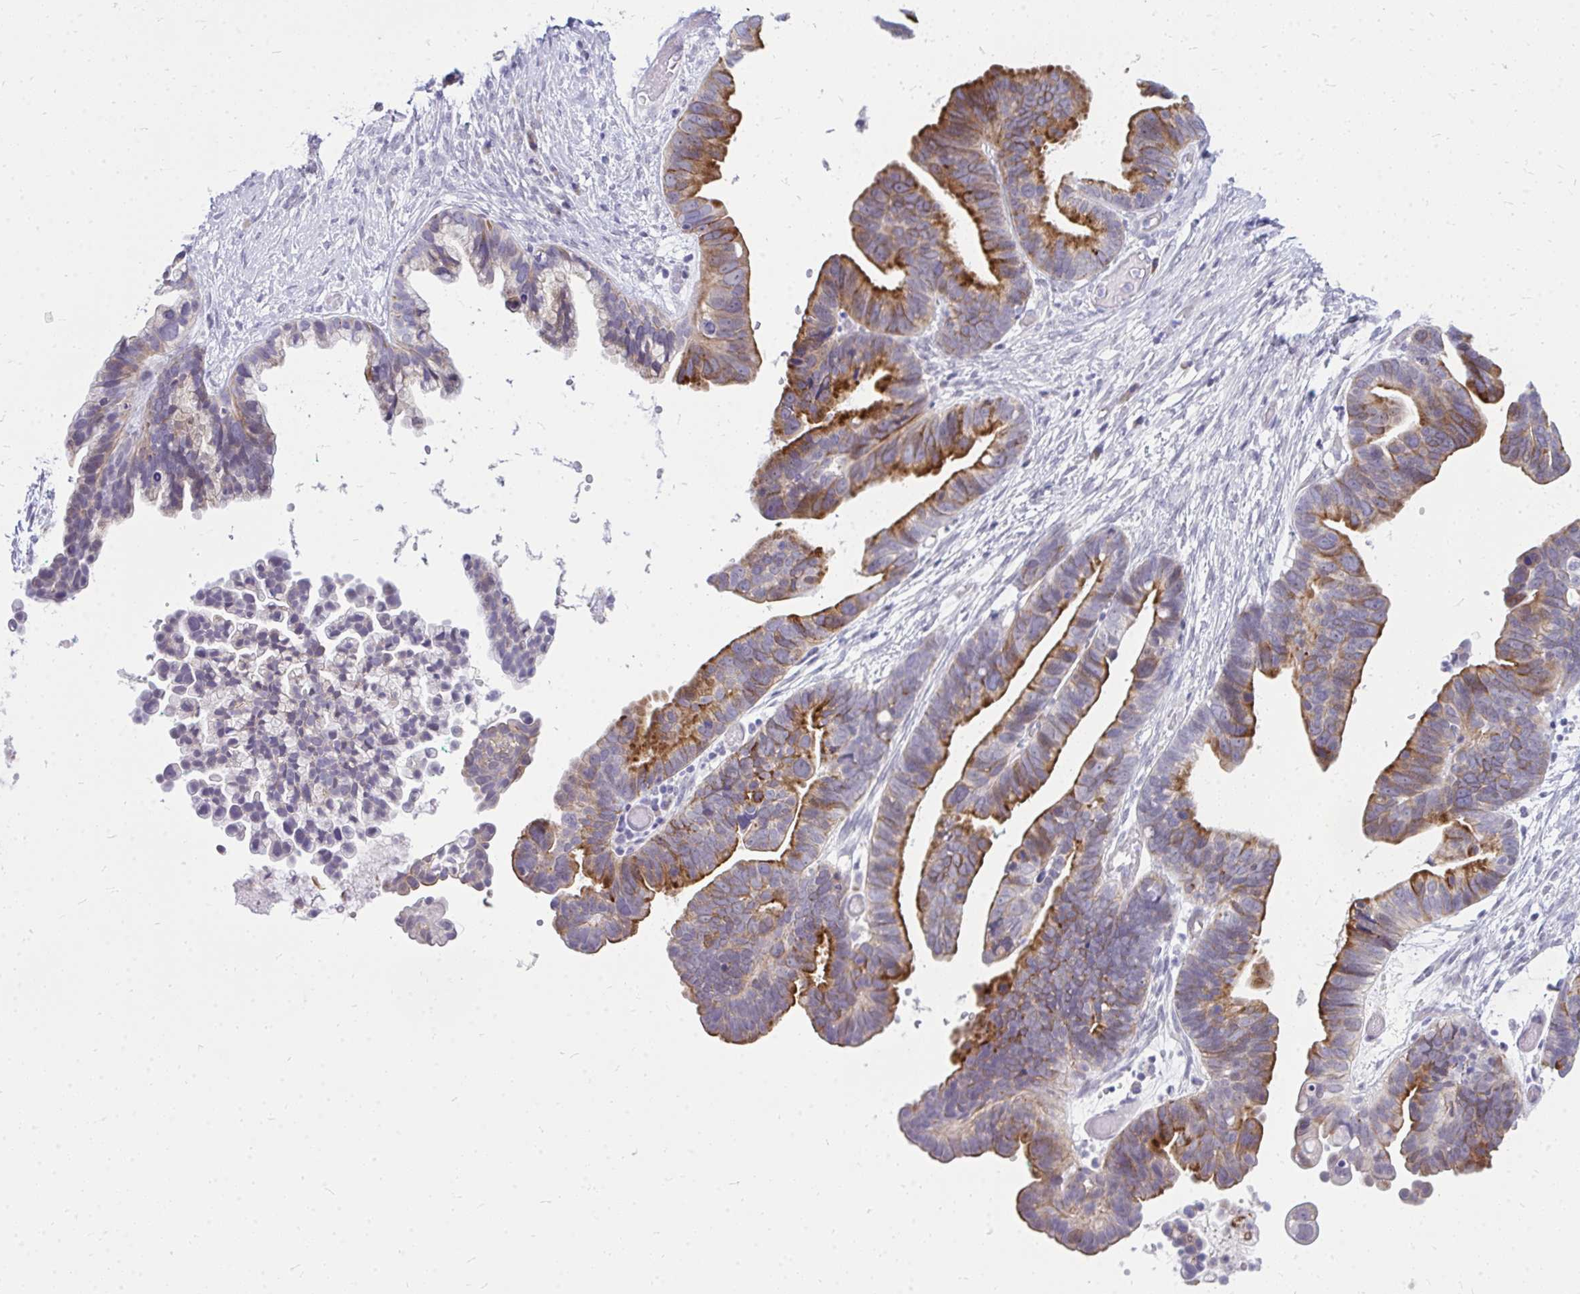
{"staining": {"intensity": "strong", "quantity": "25%-75%", "location": "cytoplasmic/membranous"}, "tissue": "ovarian cancer", "cell_type": "Tumor cells", "image_type": "cancer", "snomed": [{"axis": "morphology", "description": "Cystadenocarcinoma, serous, NOS"}, {"axis": "topography", "description": "Ovary"}], "caption": "An immunohistochemistry image of tumor tissue is shown. Protein staining in brown shows strong cytoplasmic/membranous positivity in ovarian serous cystadenocarcinoma within tumor cells. Immunohistochemistry (ihc) stains the protein in brown and the nuclei are stained blue.", "gene": "ZSCAN25", "patient": {"sex": "female", "age": 56}}